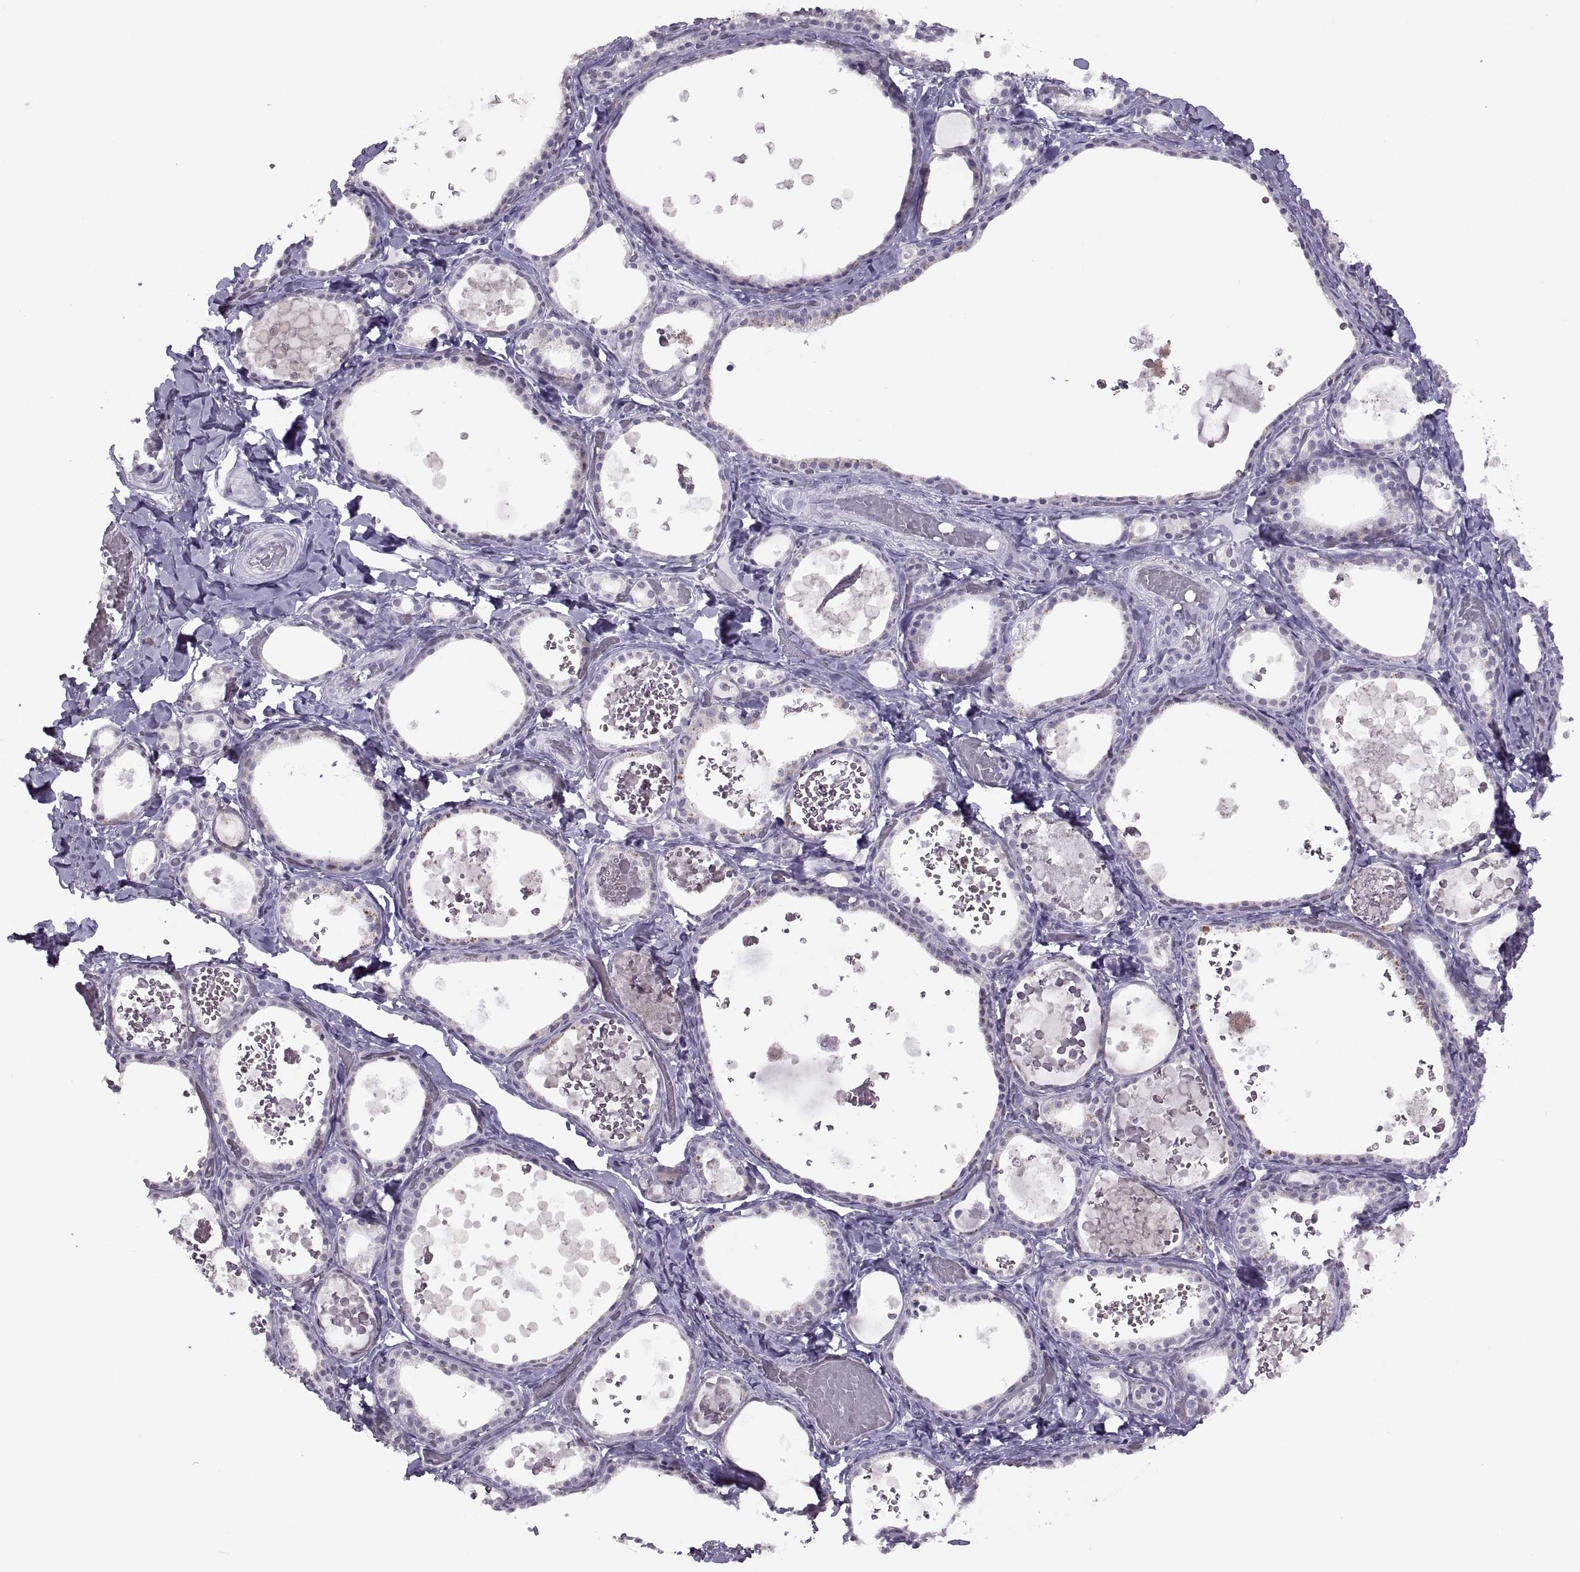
{"staining": {"intensity": "negative", "quantity": "none", "location": "none"}, "tissue": "thyroid gland", "cell_type": "Glandular cells", "image_type": "normal", "snomed": [{"axis": "morphology", "description": "Normal tissue, NOS"}, {"axis": "topography", "description": "Thyroid gland"}], "caption": "High power microscopy photomicrograph of an immunohistochemistry (IHC) micrograph of normal thyroid gland, revealing no significant expression in glandular cells.", "gene": "ASIC2", "patient": {"sex": "female", "age": 56}}